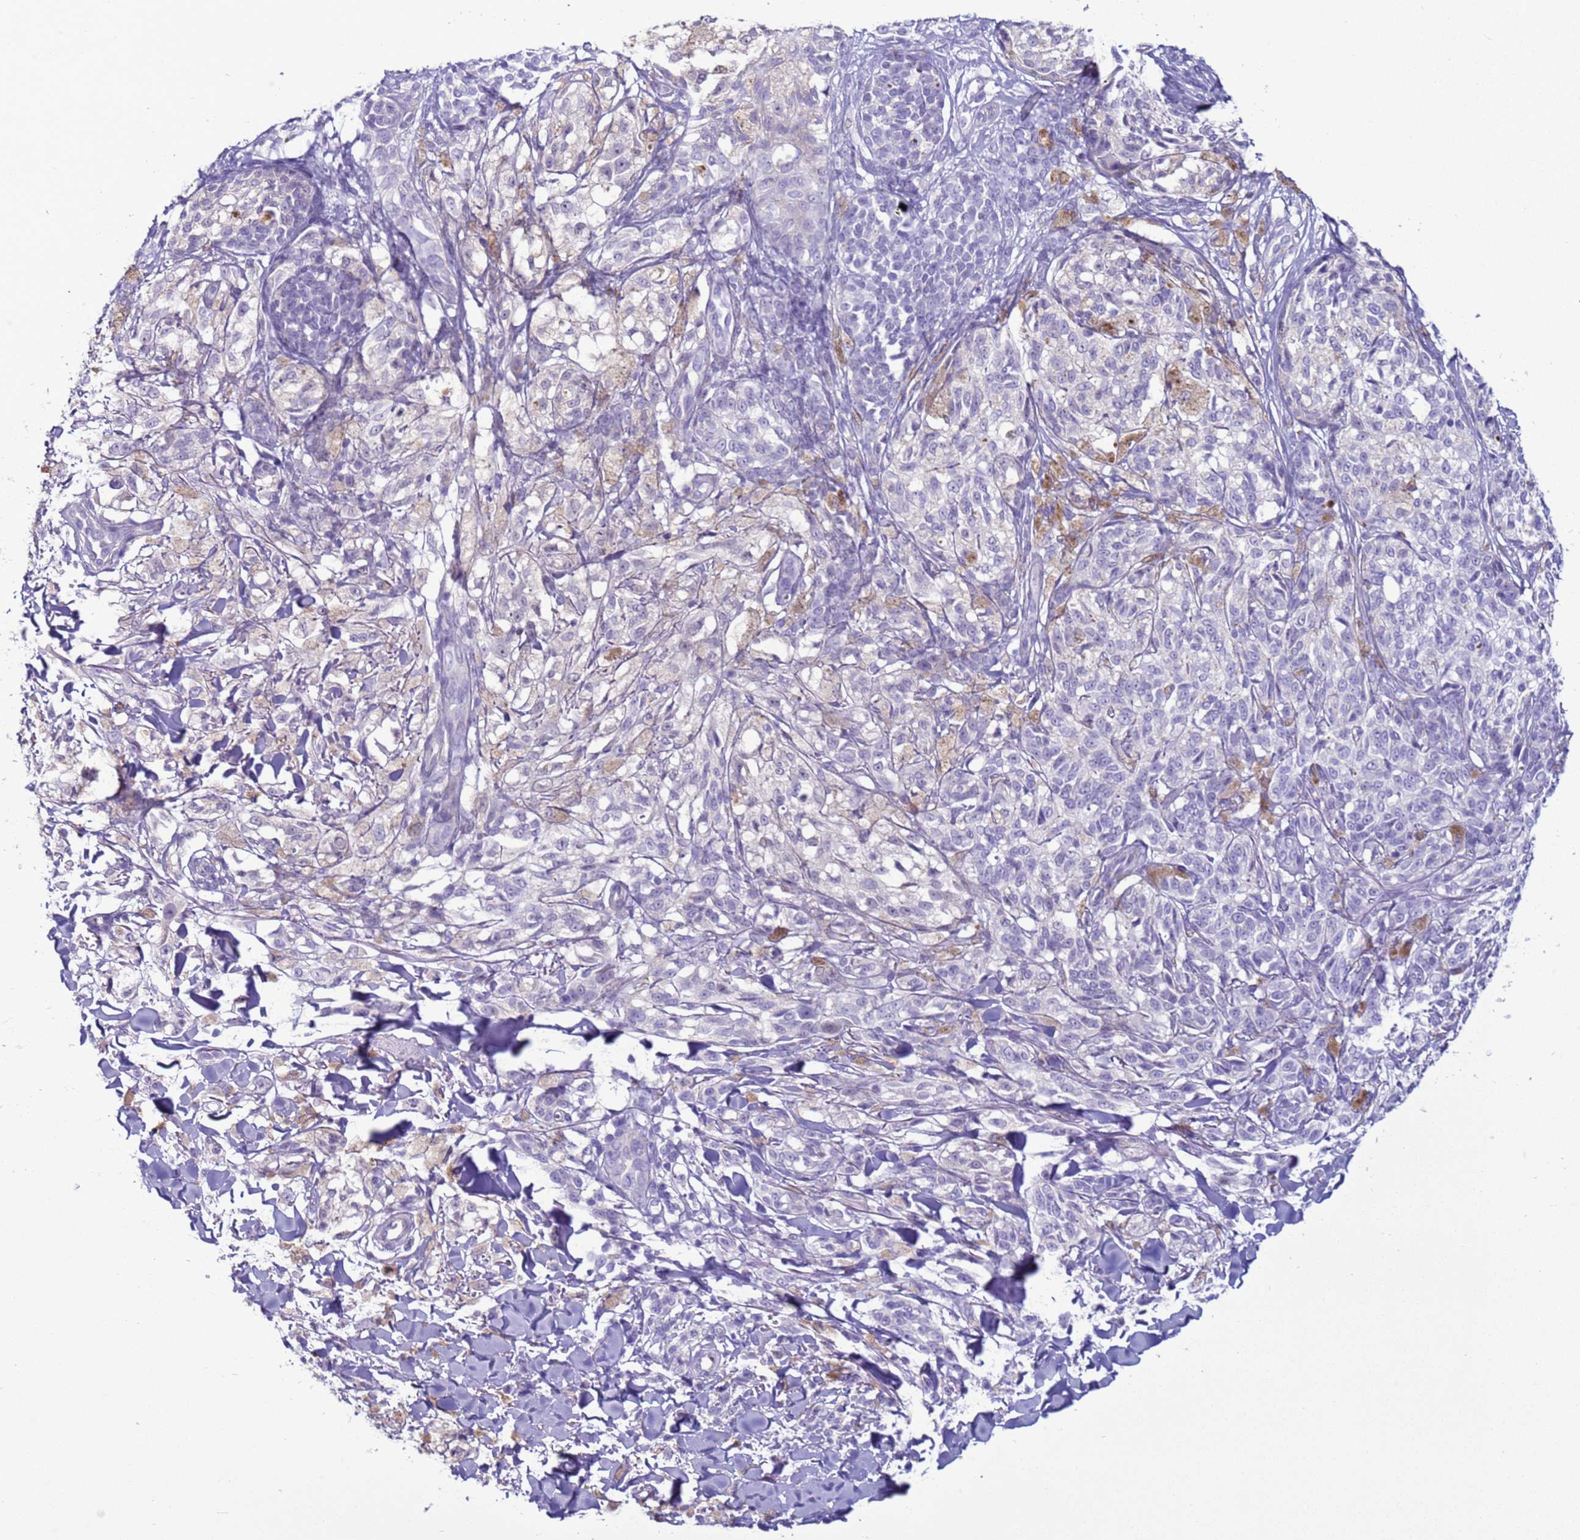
{"staining": {"intensity": "negative", "quantity": "none", "location": "none"}, "tissue": "melanoma", "cell_type": "Tumor cells", "image_type": "cancer", "snomed": [{"axis": "morphology", "description": "Malignant melanoma, NOS"}, {"axis": "topography", "description": "Skin of upper extremity"}], "caption": "Human melanoma stained for a protein using immunohistochemistry exhibits no staining in tumor cells.", "gene": "CST4", "patient": {"sex": "male", "age": 40}}